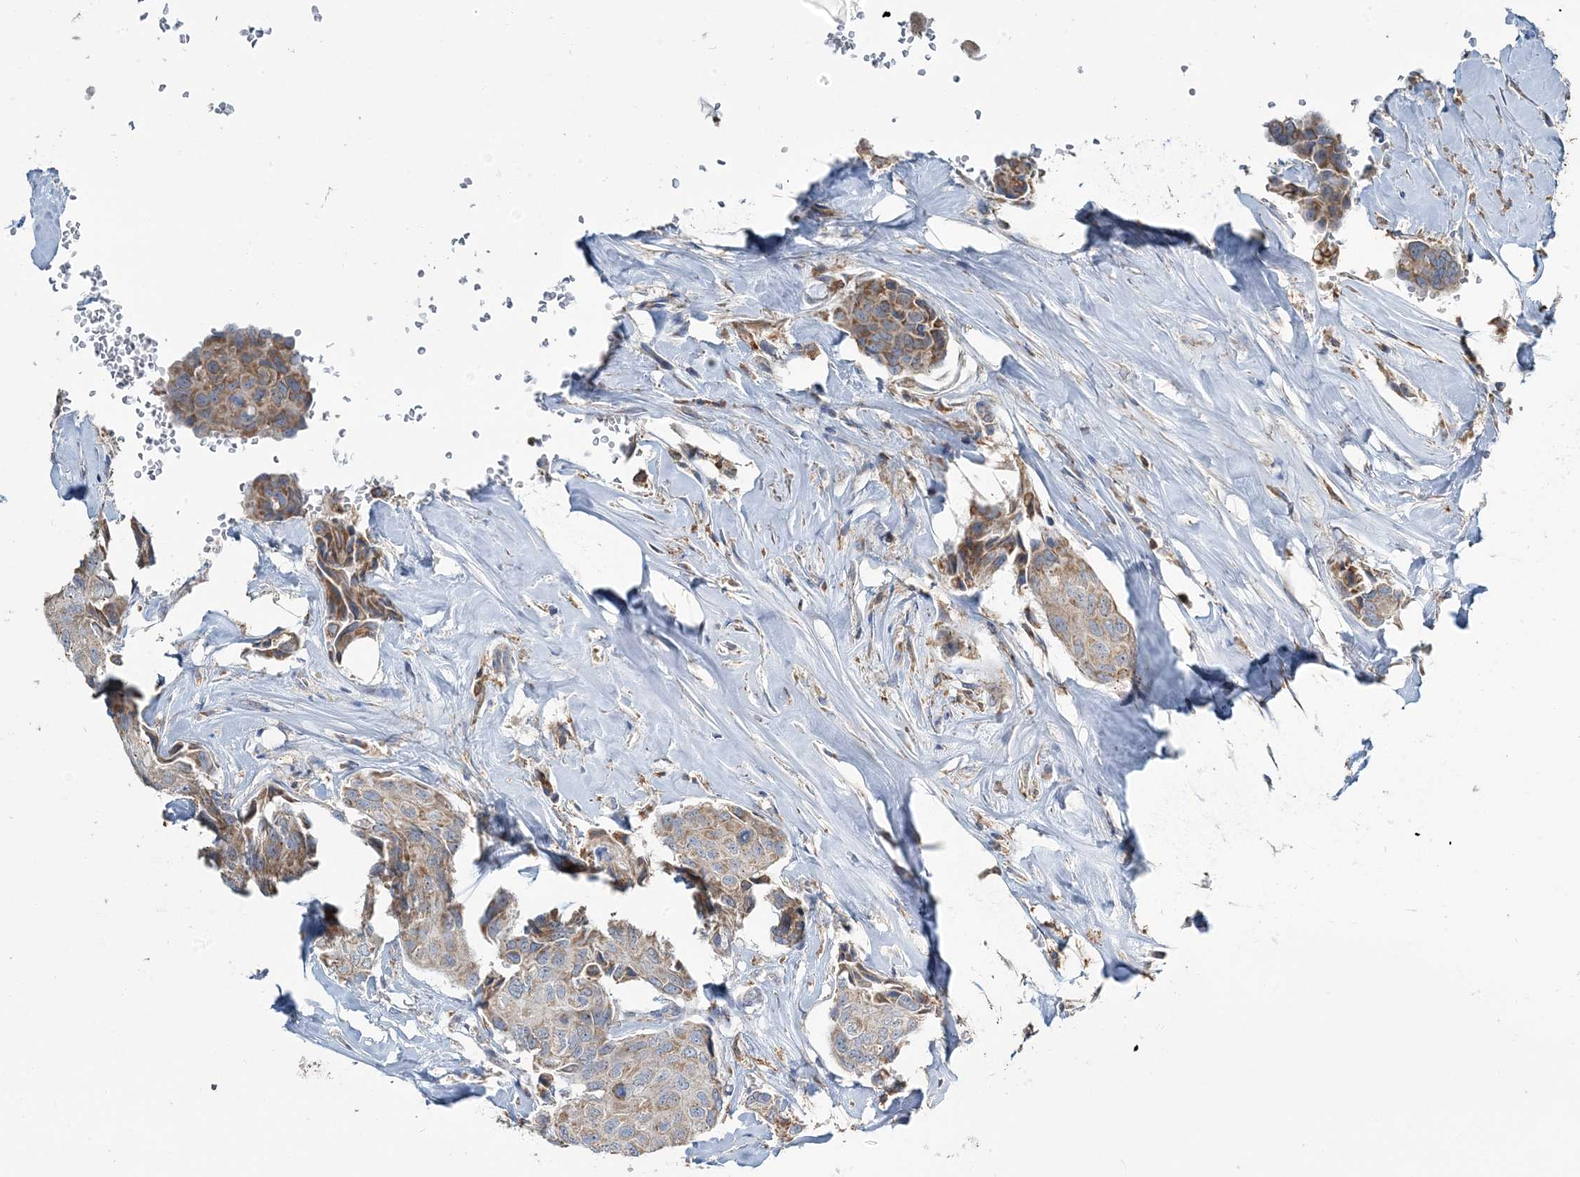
{"staining": {"intensity": "moderate", "quantity": ">75%", "location": "cytoplasmic/membranous"}, "tissue": "breast cancer", "cell_type": "Tumor cells", "image_type": "cancer", "snomed": [{"axis": "morphology", "description": "Duct carcinoma"}, {"axis": "topography", "description": "Breast"}], "caption": "Immunohistochemistry (IHC) histopathology image of neoplastic tissue: human breast infiltrating ductal carcinoma stained using IHC reveals medium levels of moderate protein expression localized specifically in the cytoplasmic/membranous of tumor cells, appearing as a cytoplasmic/membranous brown color.", "gene": "TMLHE", "patient": {"sex": "female", "age": 80}}